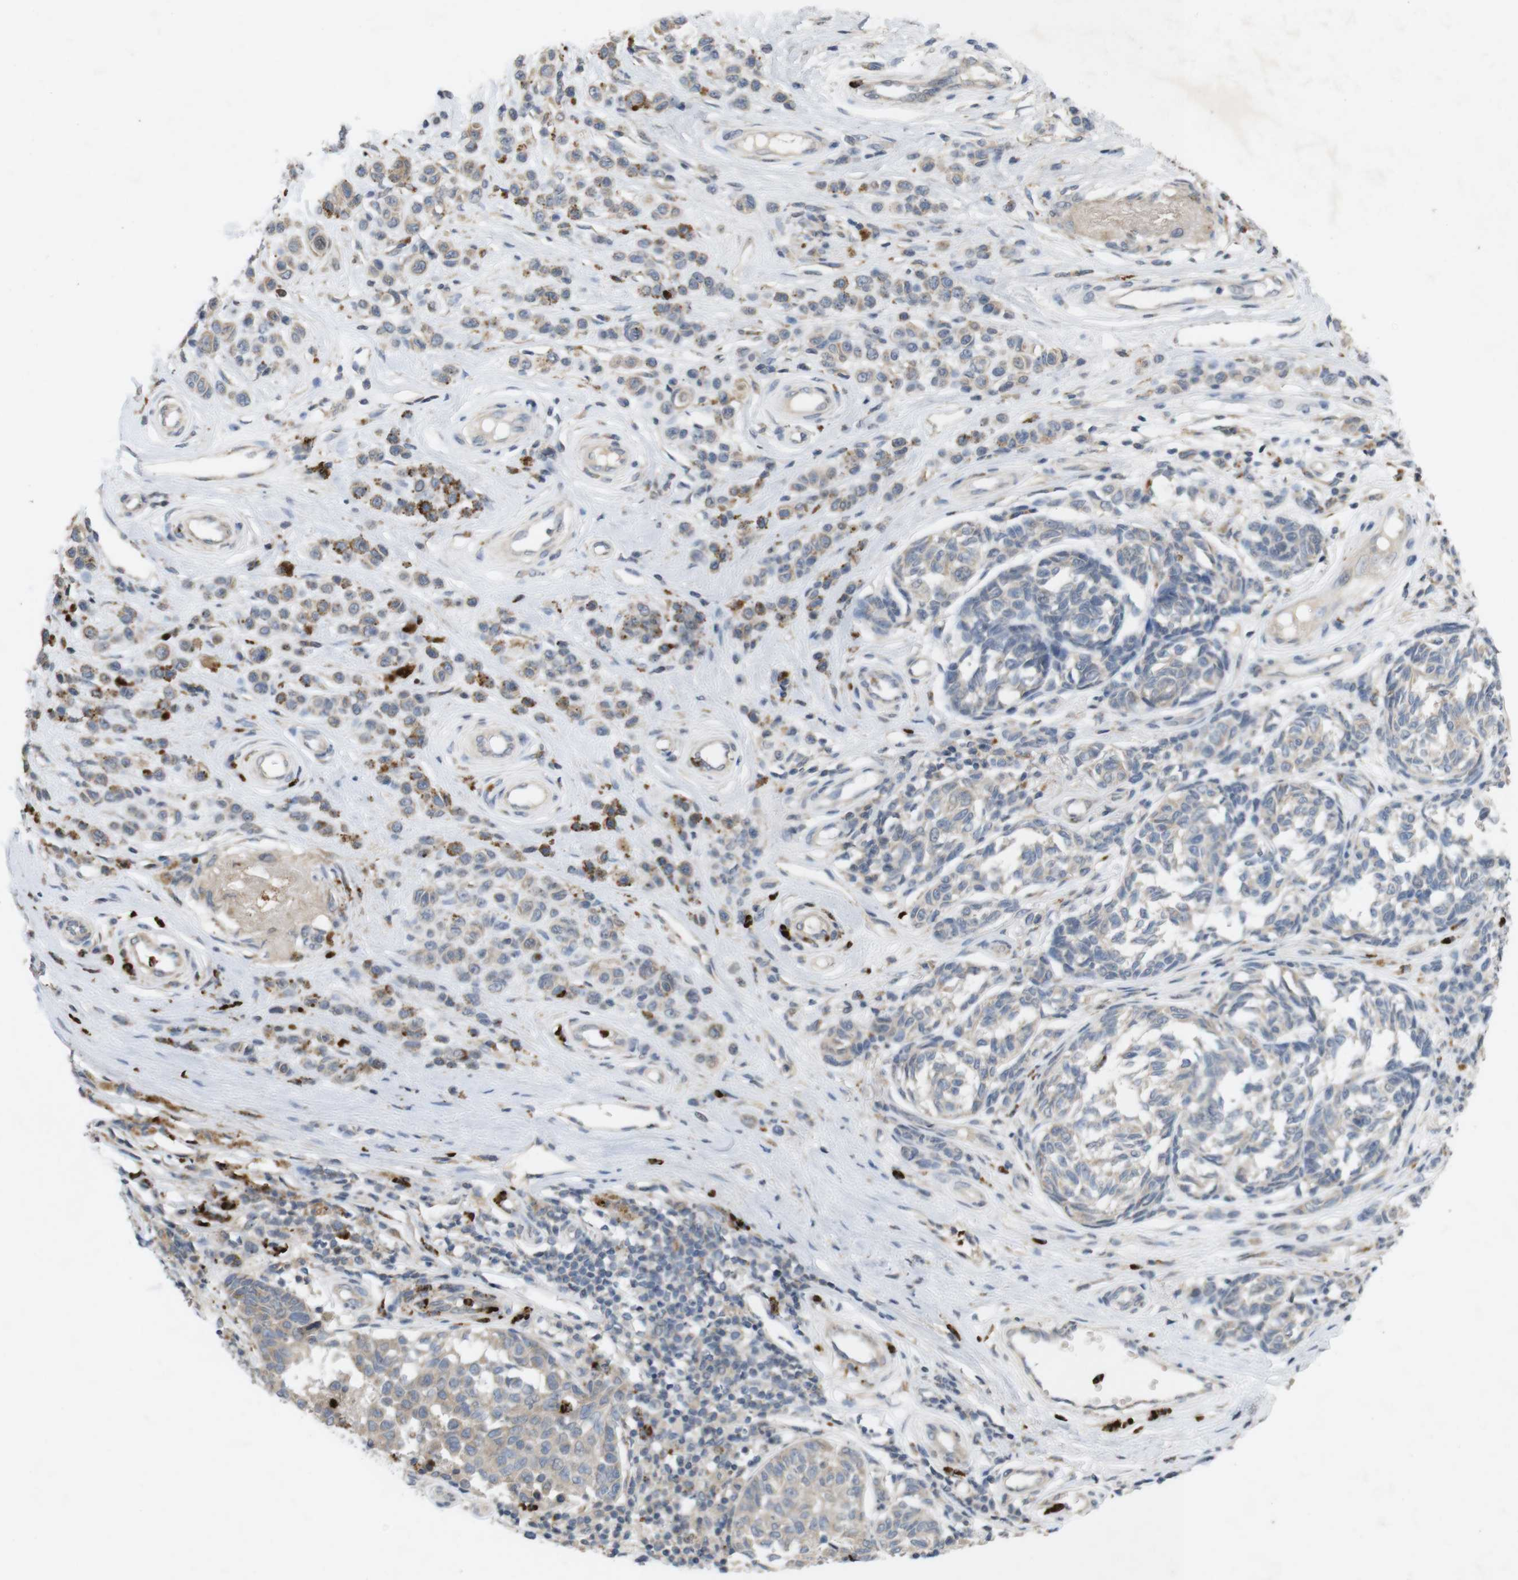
{"staining": {"intensity": "weak", "quantity": "25%-75%", "location": "cytoplasmic/membranous"}, "tissue": "melanoma", "cell_type": "Tumor cells", "image_type": "cancer", "snomed": [{"axis": "morphology", "description": "Malignant melanoma, NOS"}, {"axis": "topography", "description": "Skin"}], "caption": "Melanoma stained for a protein demonstrates weak cytoplasmic/membranous positivity in tumor cells.", "gene": "TSPAN14", "patient": {"sex": "female", "age": 64}}